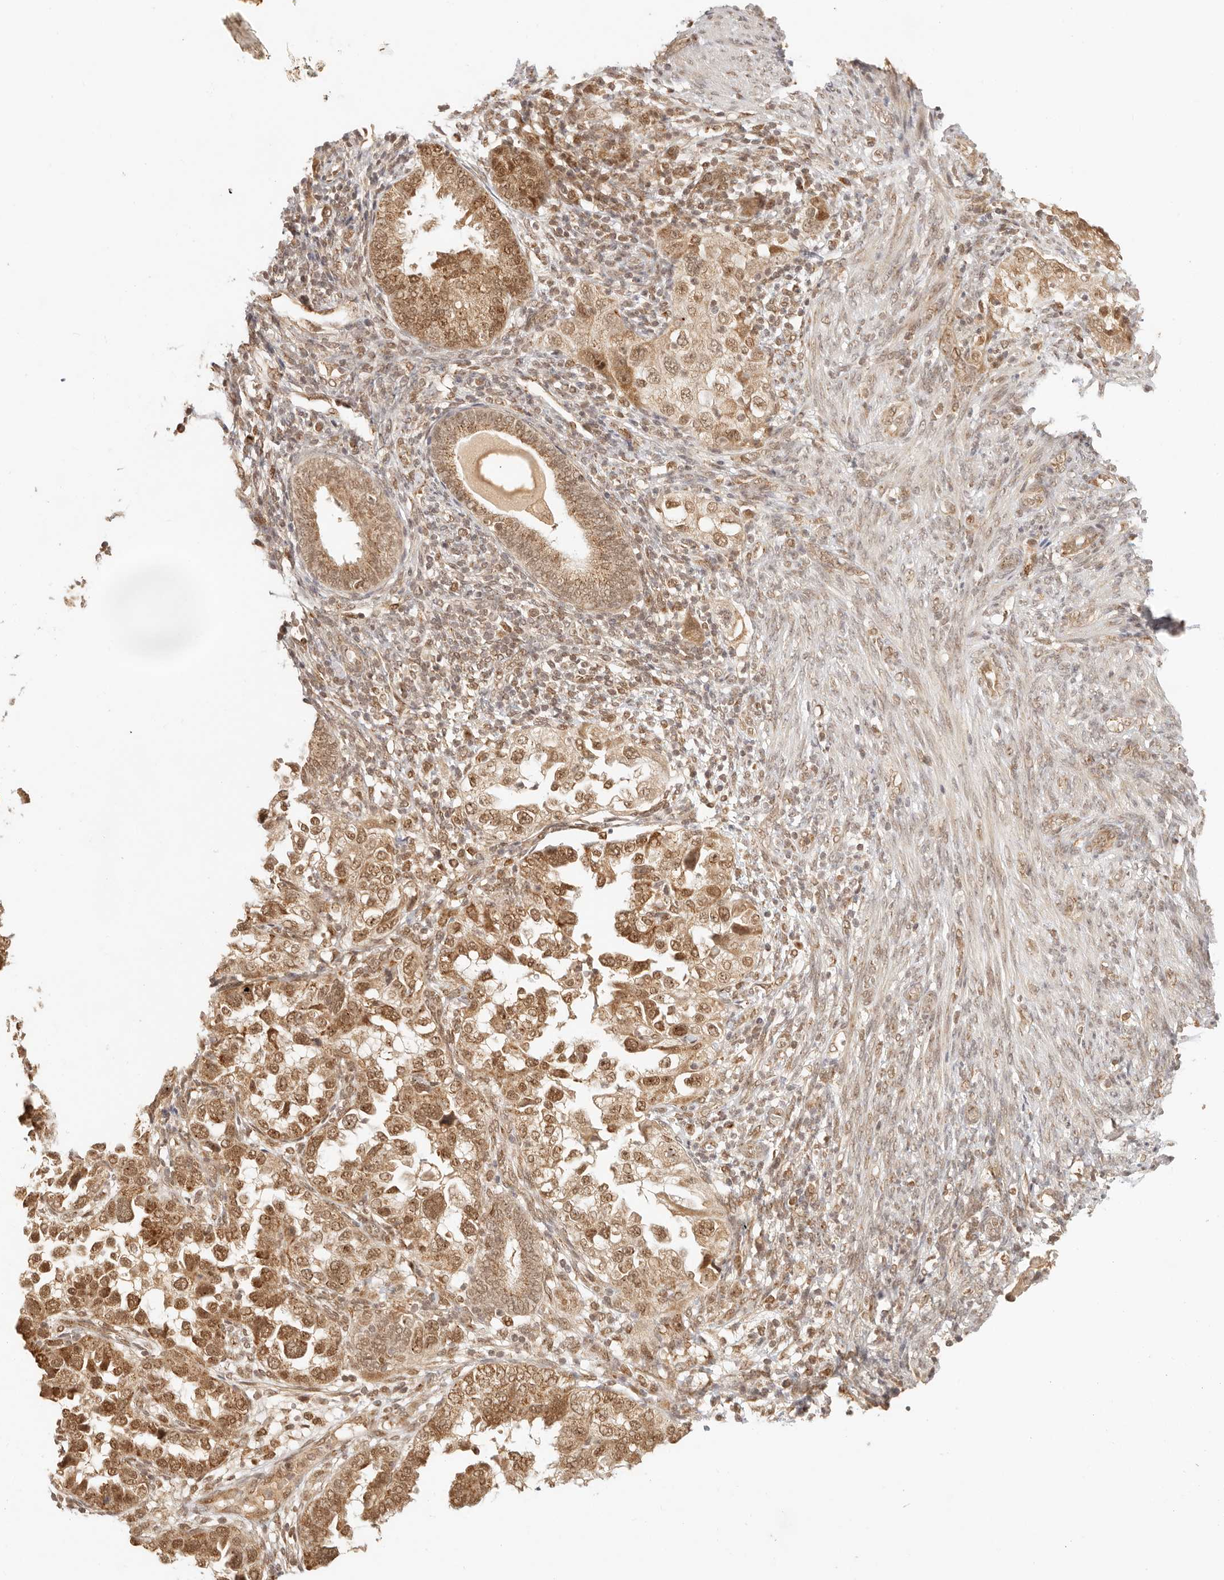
{"staining": {"intensity": "moderate", "quantity": ">75%", "location": "cytoplasmic/membranous,nuclear"}, "tissue": "endometrial cancer", "cell_type": "Tumor cells", "image_type": "cancer", "snomed": [{"axis": "morphology", "description": "Adenocarcinoma, NOS"}, {"axis": "topography", "description": "Endometrium"}], "caption": "Immunohistochemistry (IHC) (DAB (3,3'-diaminobenzidine)) staining of human adenocarcinoma (endometrial) displays moderate cytoplasmic/membranous and nuclear protein staining in approximately >75% of tumor cells.", "gene": "INTS11", "patient": {"sex": "female", "age": 85}}